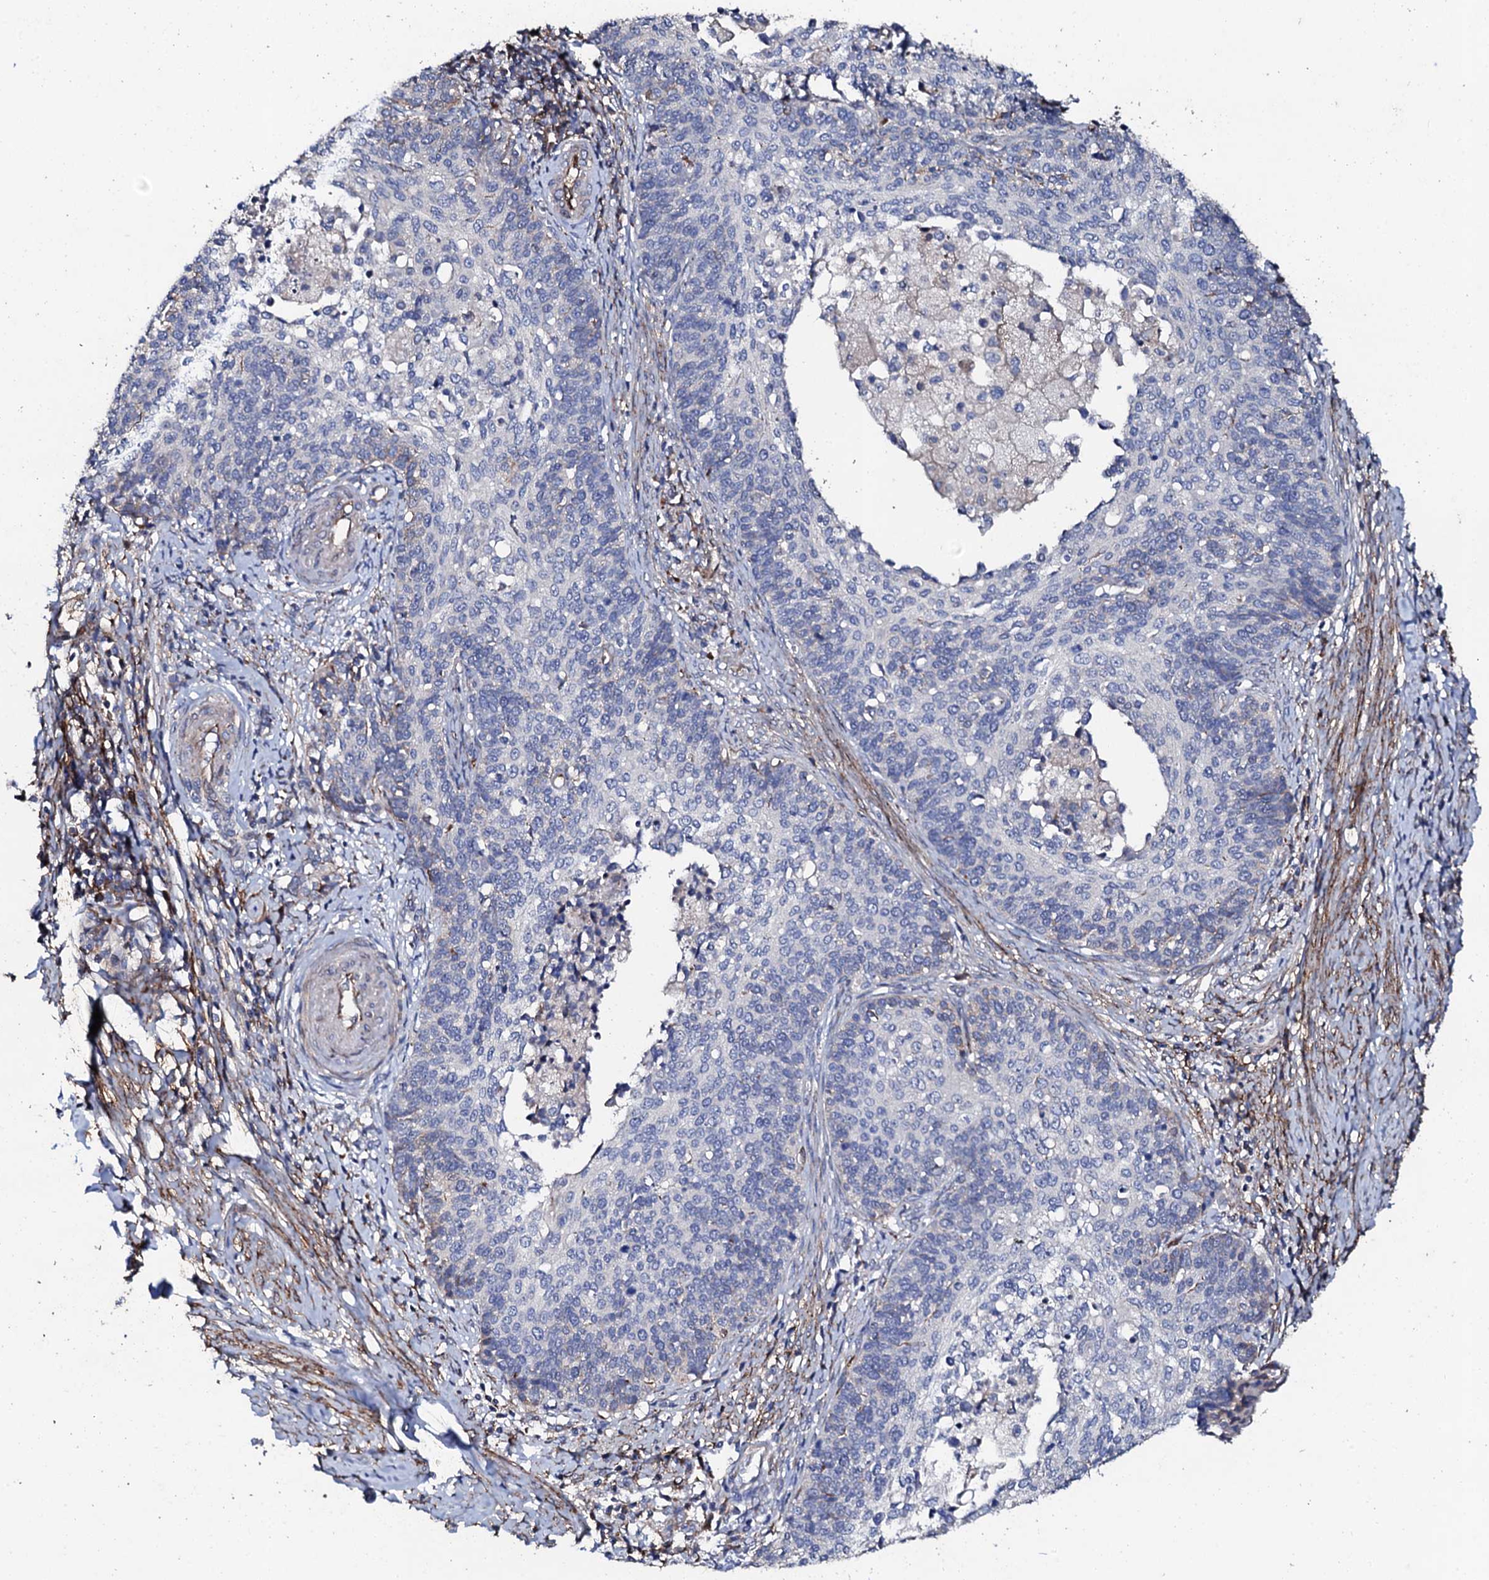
{"staining": {"intensity": "negative", "quantity": "none", "location": "none"}, "tissue": "cervical cancer", "cell_type": "Tumor cells", "image_type": "cancer", "snomed": [{"axis": "morphology", "description": "Squamous cell carcinoma, NOS"}, {"axis": "topography", "description": "Cervix"}], "caption": "Immunohistochemistry (IHC) image of neoplastic tissue: human cervical squamous cell carcinoma stained with DAB exhibits no significant protein expression in tumor cells.", "gene": "DBX1", "patient": {"sex": "female", "age": 39}}